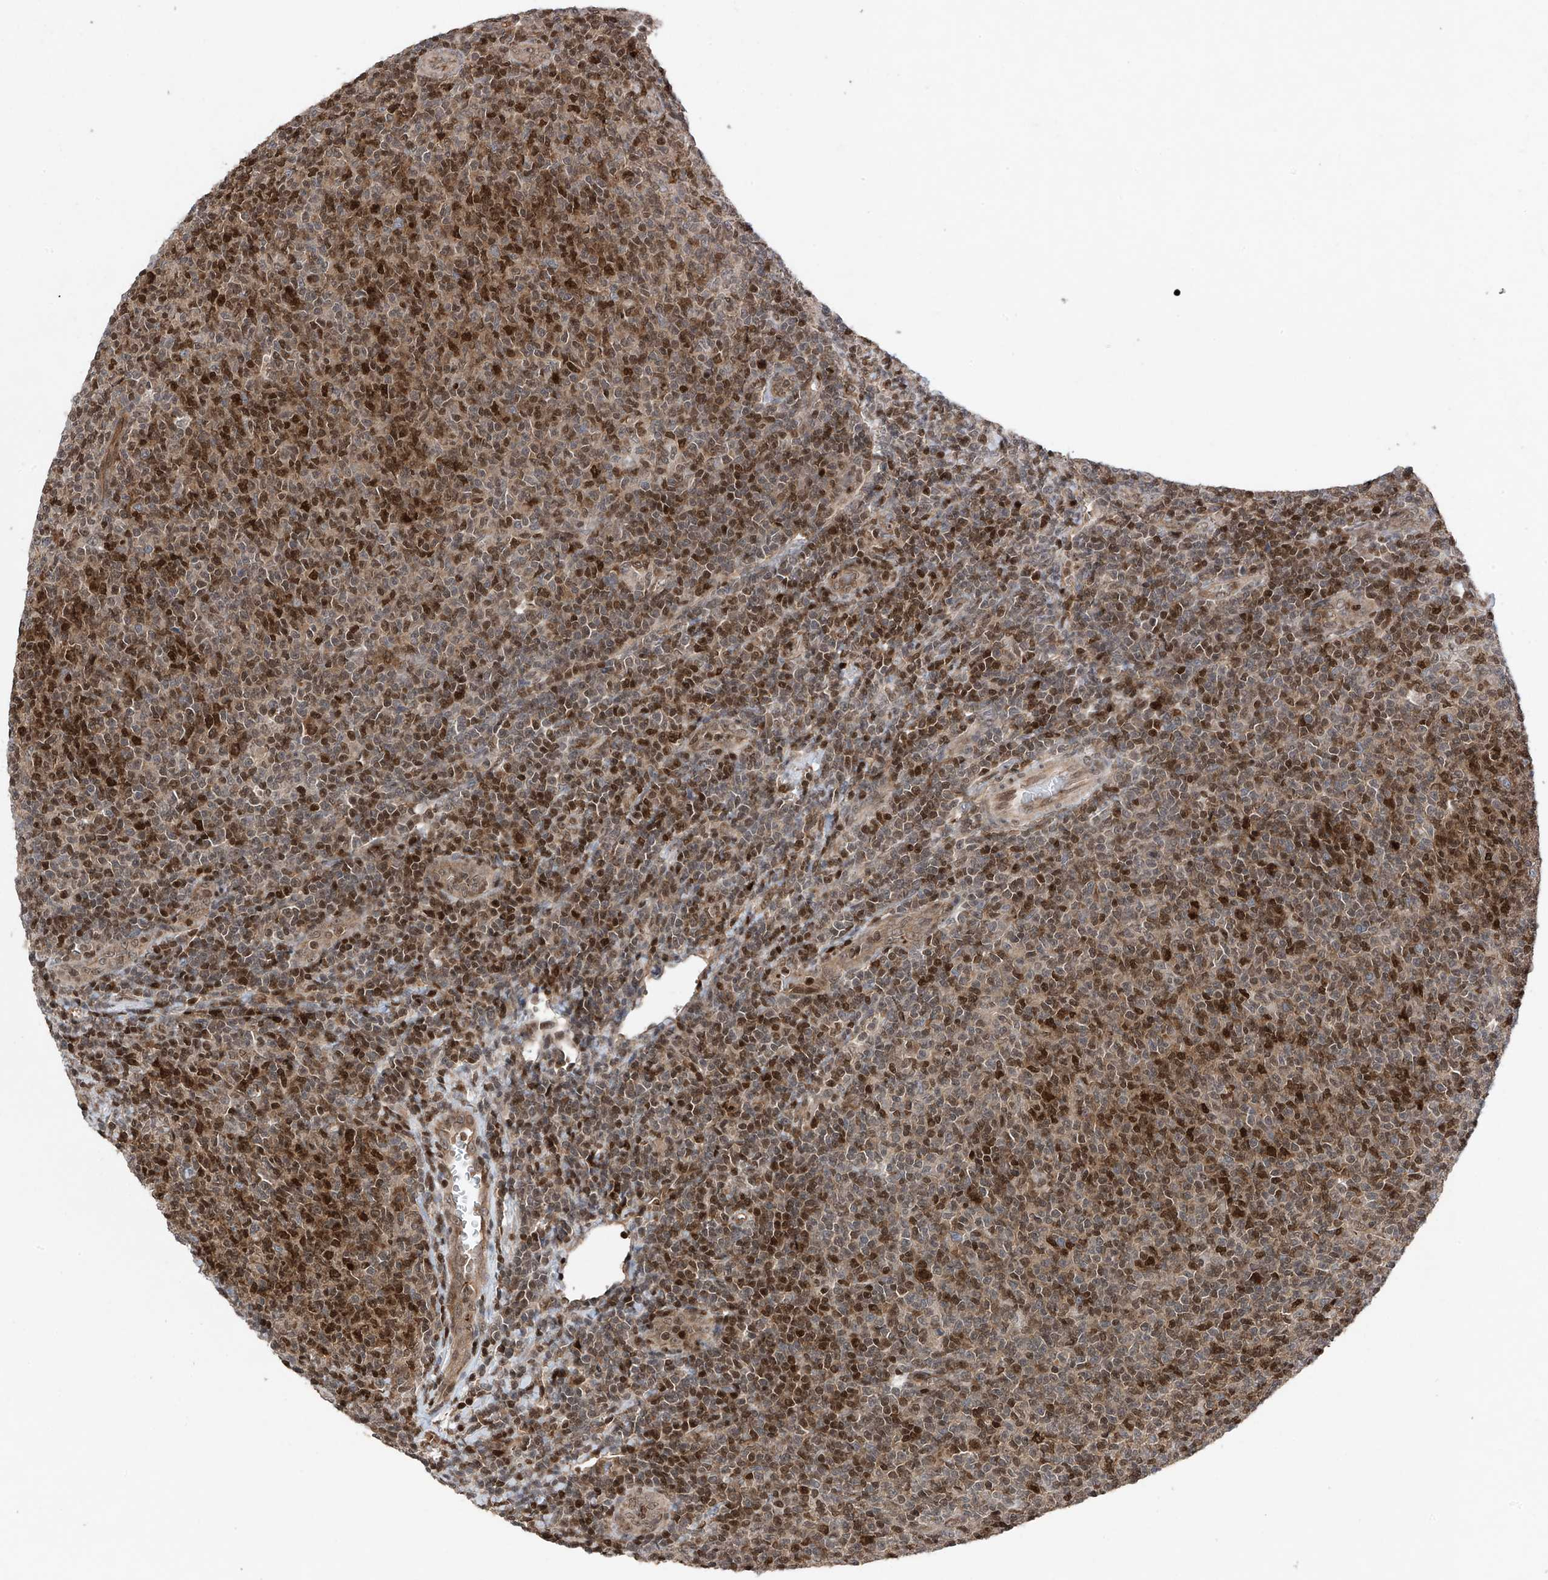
{"staining": {"intensity": "moderate", "quantity": "25%-75%", "location": "nuclear"}, "tissue": "lymphoma", "cell_type": "Tumor cells", "image_type": "cancer", "snomed": [{"axis": "morphology", "description": "Malignant lymphoma, non-Hodgkin's type, Low grade"}, {"axis": "topography", "description": "Lymph node"}], "caption": "Protein staining exhibits moderate nuclear positivity in about 25%-75% of tumor cells in malignant lymphoma, non-Hodgkin's type (low-grade).", "gene": "DNAJC9", "patient": {"sex": "male", "age": 66}}